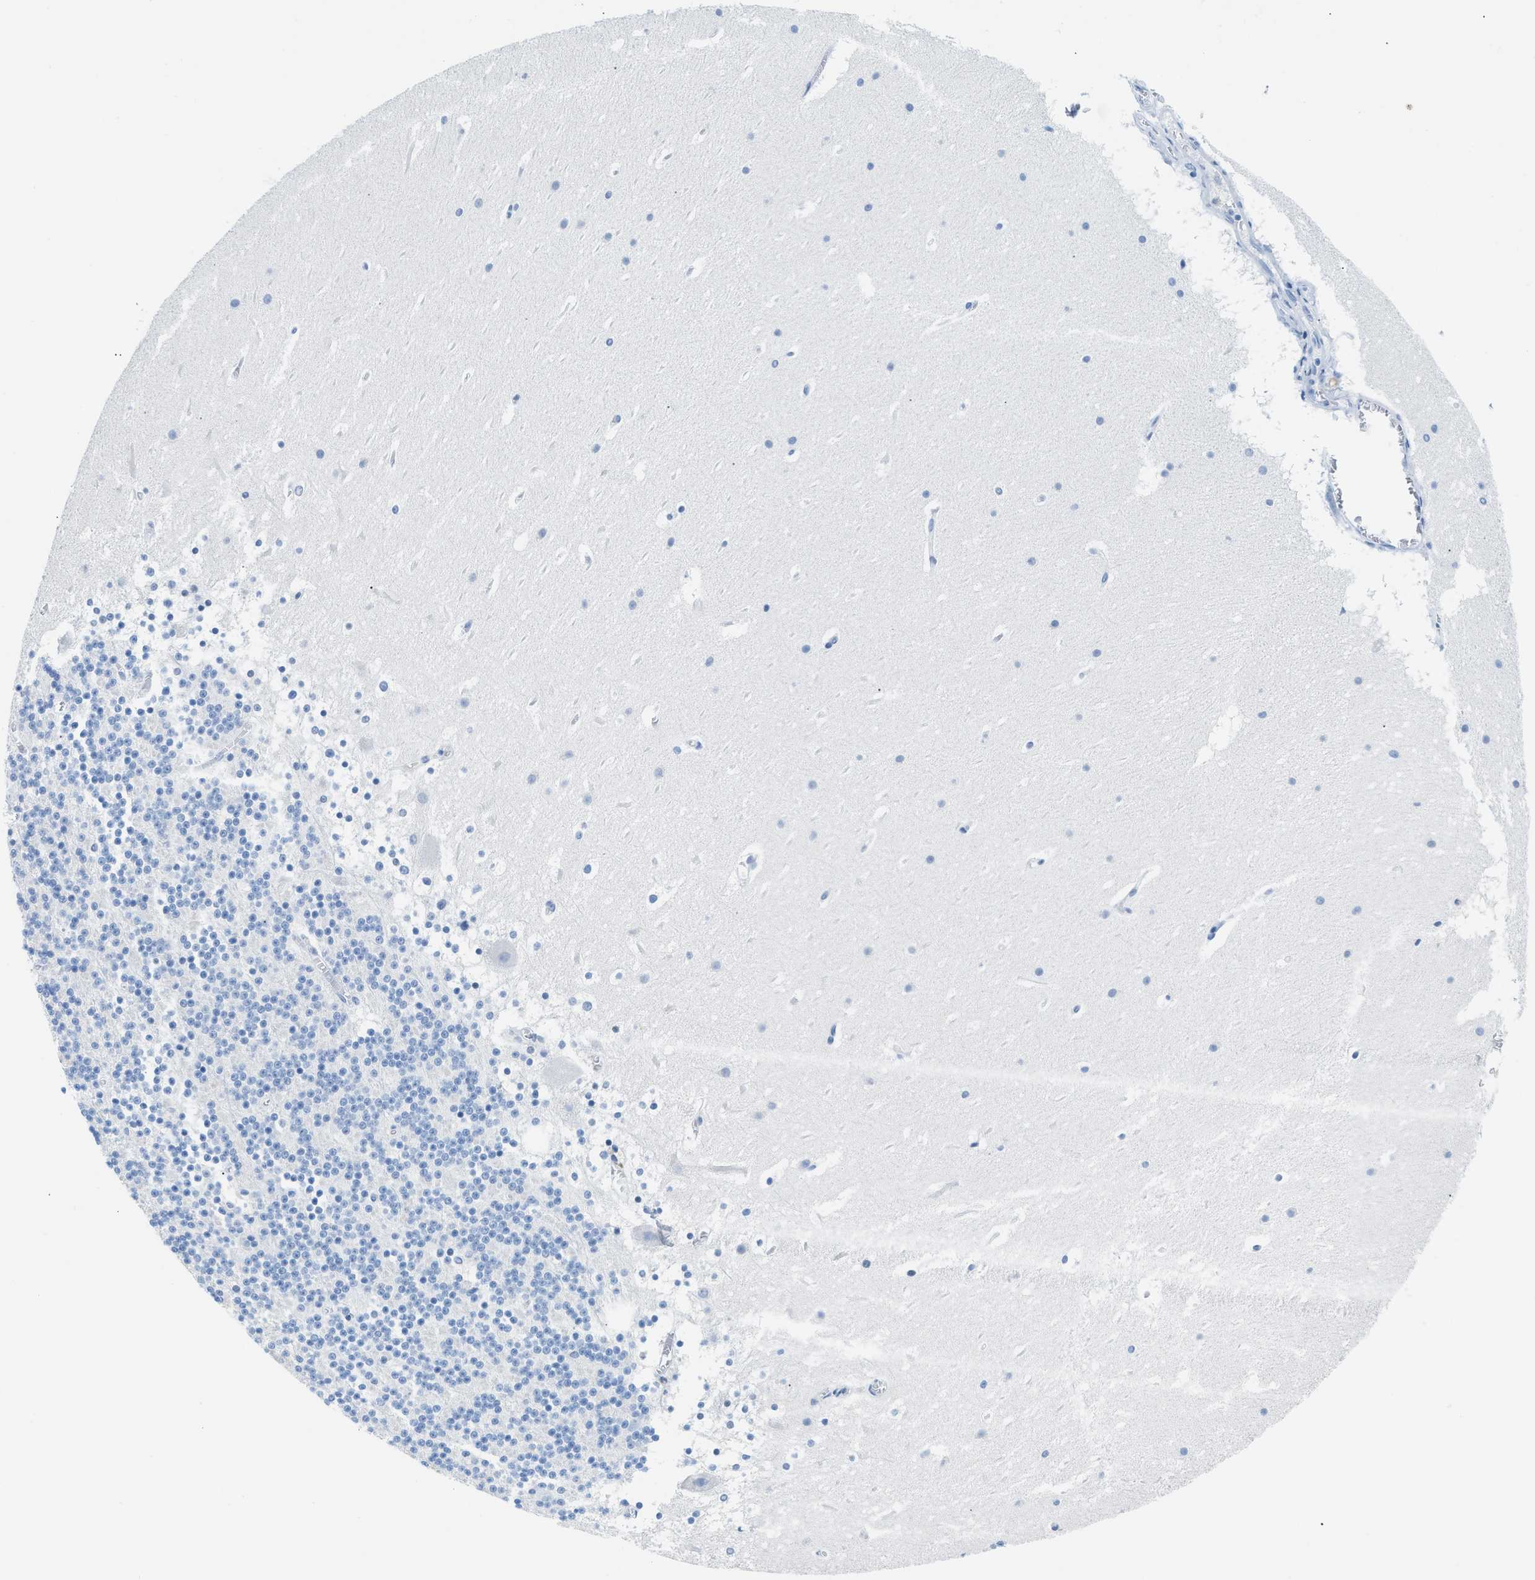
{"staining": {"intensity": "negative", "quantity": "none", "location": "none"}, "tissue": "cerebellum", "cell_type": "Cells in granular layer", "image_type": "normal", "snomed": [{"axis": "morphology", "description": "Normal tissue, NOS"}, {"axis": "topography", "description": "Cerebellum"}], "caption": "IHC image of normal human cerebellum stained for a protein (brown), which exhibits no expression in cells in granular layer.", "gene": "MBL2", "patient": {"sex": "male", "age": 45}}